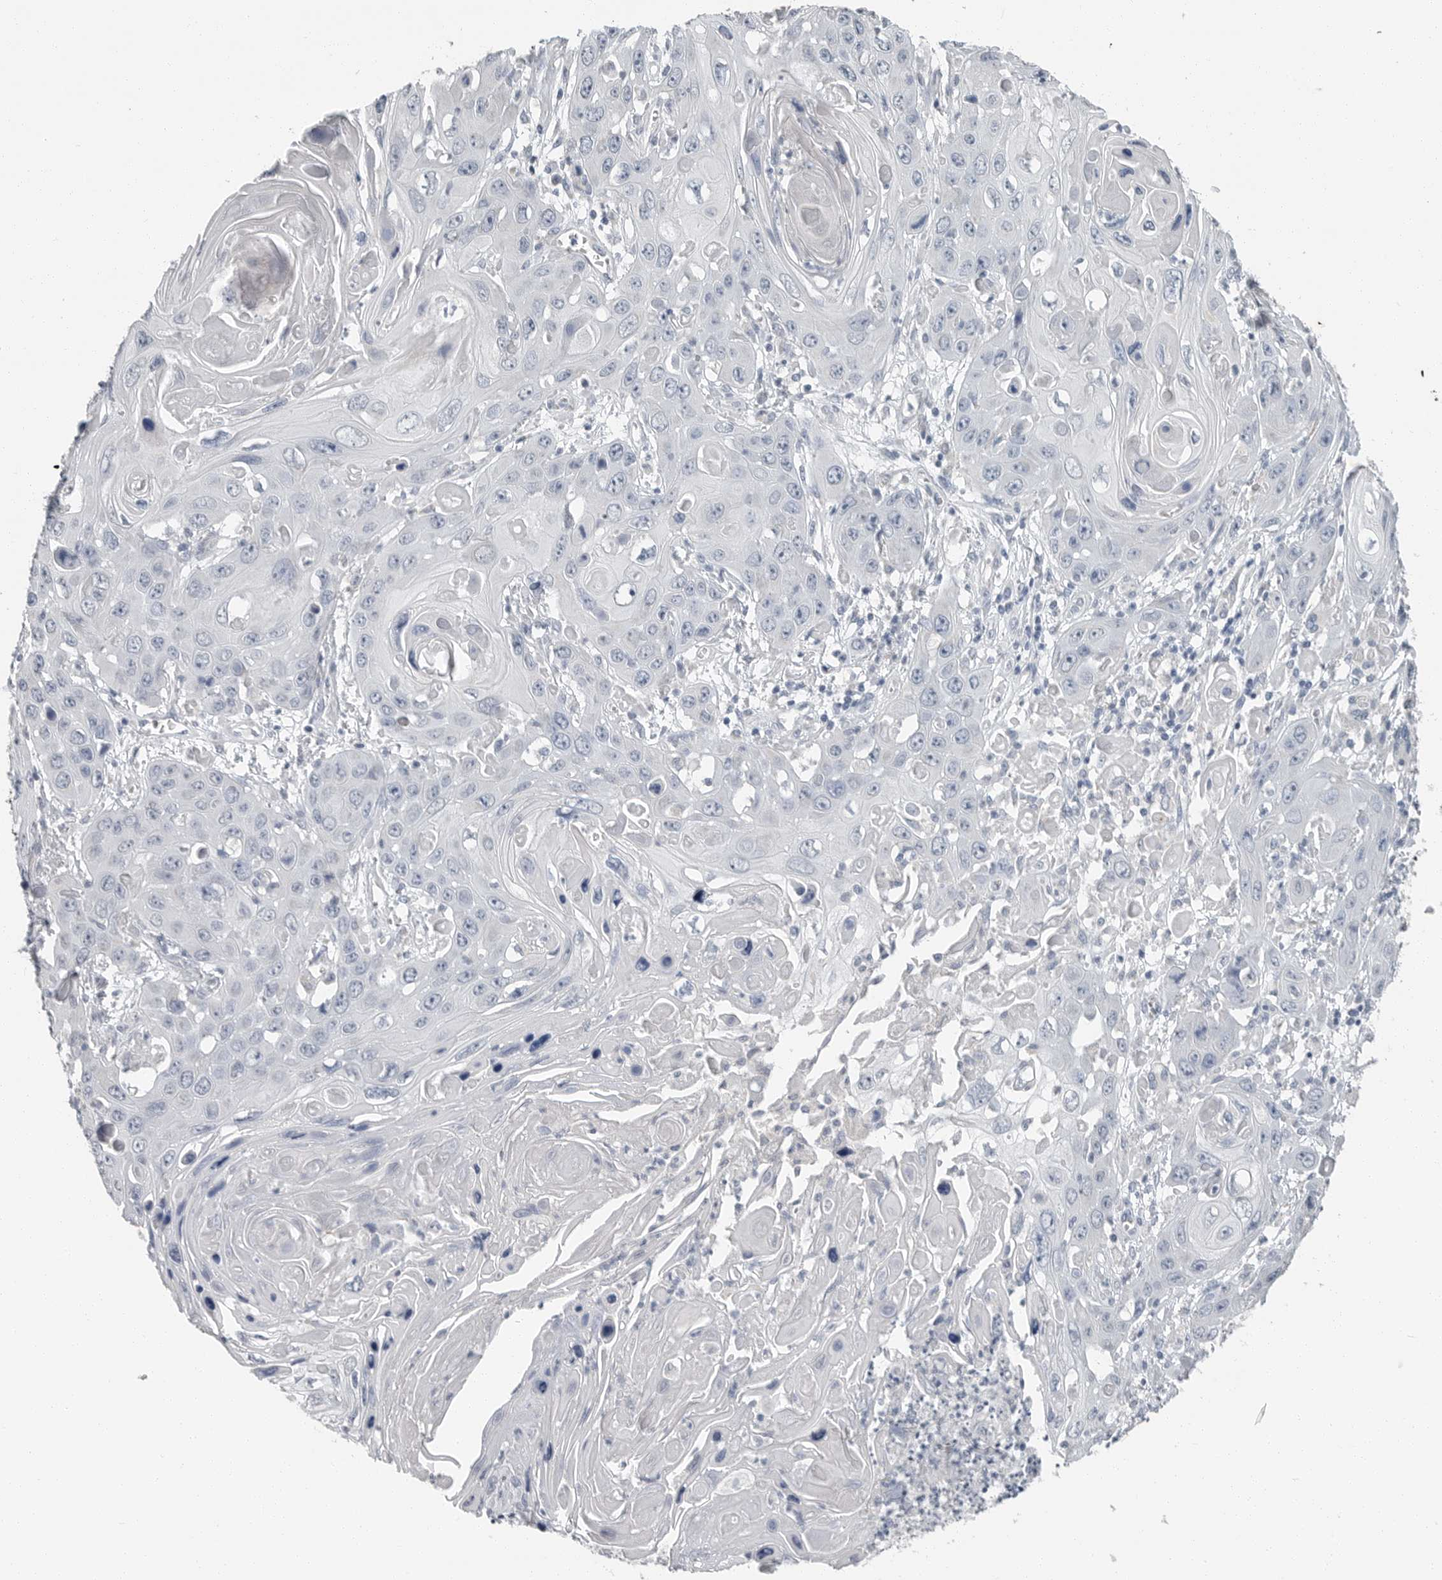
{"staining": {"intensity": "negative", "quantity": "none", "location": "none"}, "tissue": "skin cancer", "cell_type": "Tumor cells", "image_type": "cancer", "snomed": [{"axis": "morphology", "description": "Squamous cell carcinoma, NOS"}, {"axis": "topography", "description": "Skin"}], "caption": "The immunohistochemistry (IHC) micrograph has no significant positivity in tumor cells of skin cancer tissue.", "gene": "PLN", "patient": {"sex": "male", "age": 55}}